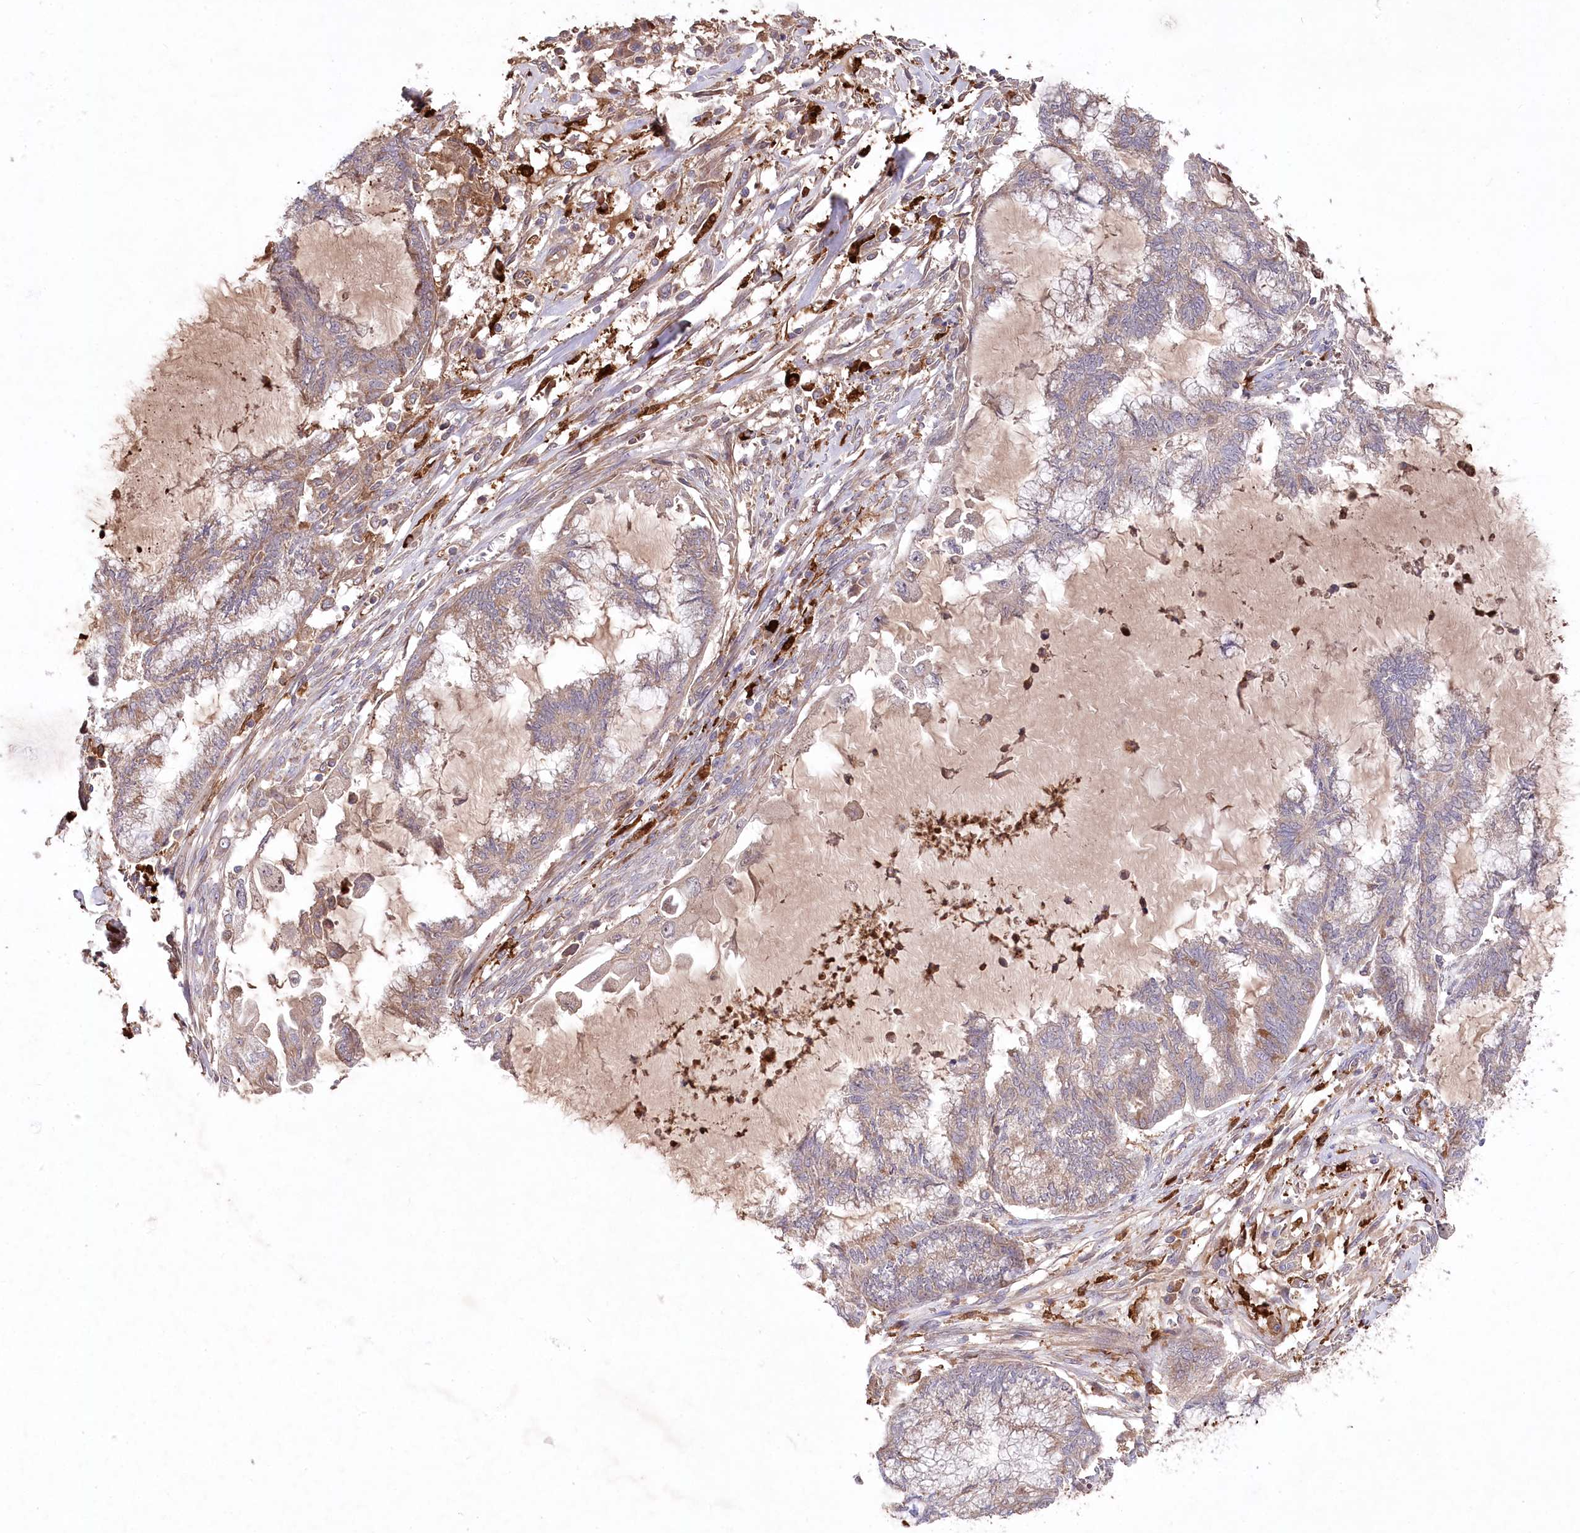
{"staining": {"intensity": "weak", "quantity": ">75%", "location": "cytoplasmic/membranous"}, "tissue": "endometrial cancer", "cell_type": "Tumor cells", "image_type": "cancer", "snomed": [{"axis": "morphology", "description": "Adenocarcinoma, NOS"}, {"axis": "topography", "description": "Endometrium"}], "caption": "Endometrial cancer stained for a protein shows weak cytoplasmic/membranous positivity in tumor cells.", "gene": "PPP1R21", "patient": {"sex": "female", "age": 86}}